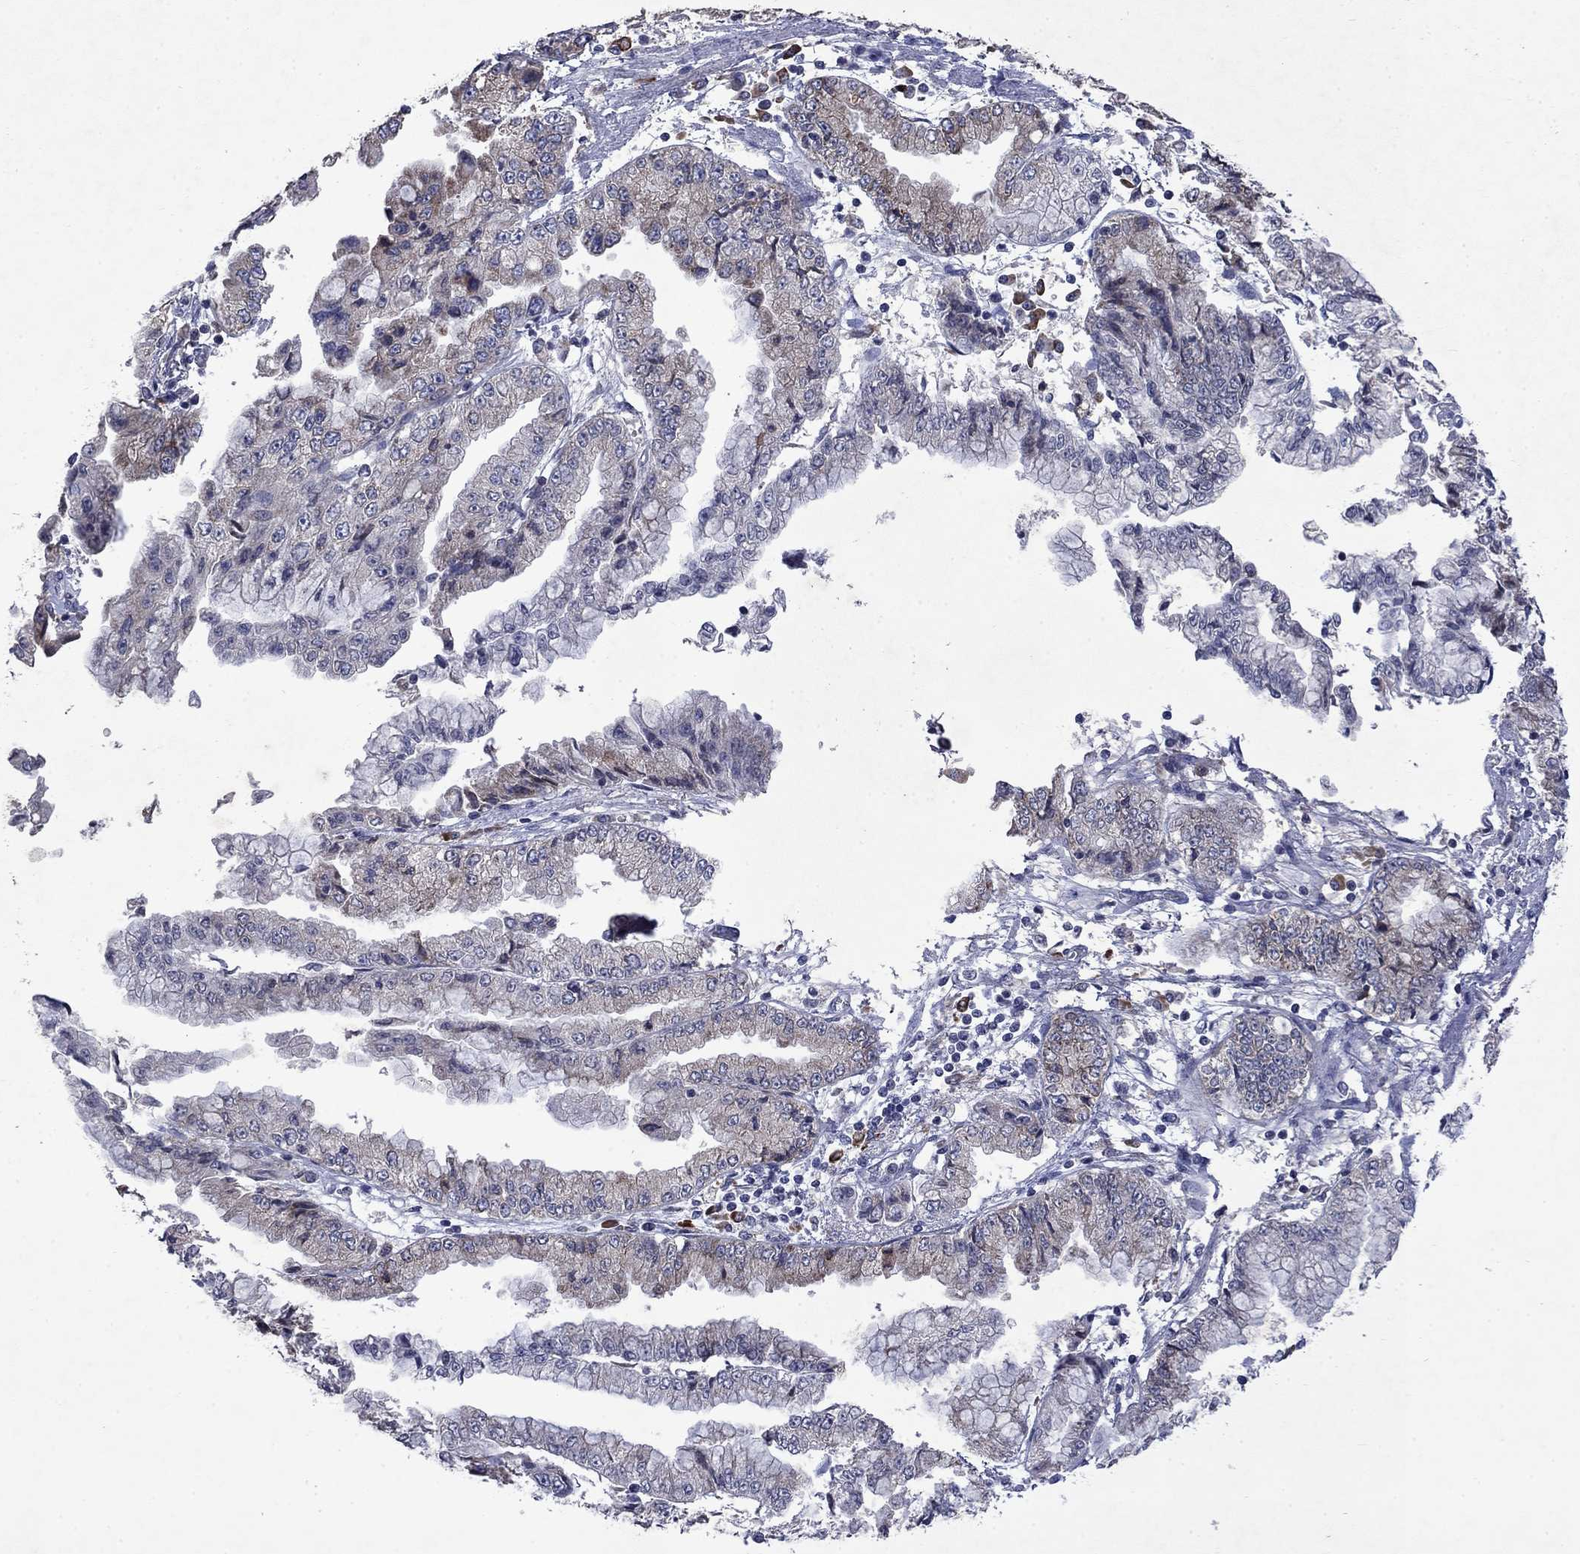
{"staining": {"intensity": "negative", "quantity": "none", "location": "none"}, "tissue": "stomach cancer", "cell_type": "Tumor cells", "image_type": "cancer", "snomed": [{"axis": "morphology", "description": "Adenocarcinoma, NOS"}, {"axis": "topography", "description": "Stomach, upper"}], "caption": "This photomicrograph is of stomach adenocarcinoma stained with immunohistochemistry to label a protein in brown with the nuclei are counter-stained blue. There is no staining in tumor cells.", "gene": "TMEM97", "patient": {"sex": "female", "age": 74}}